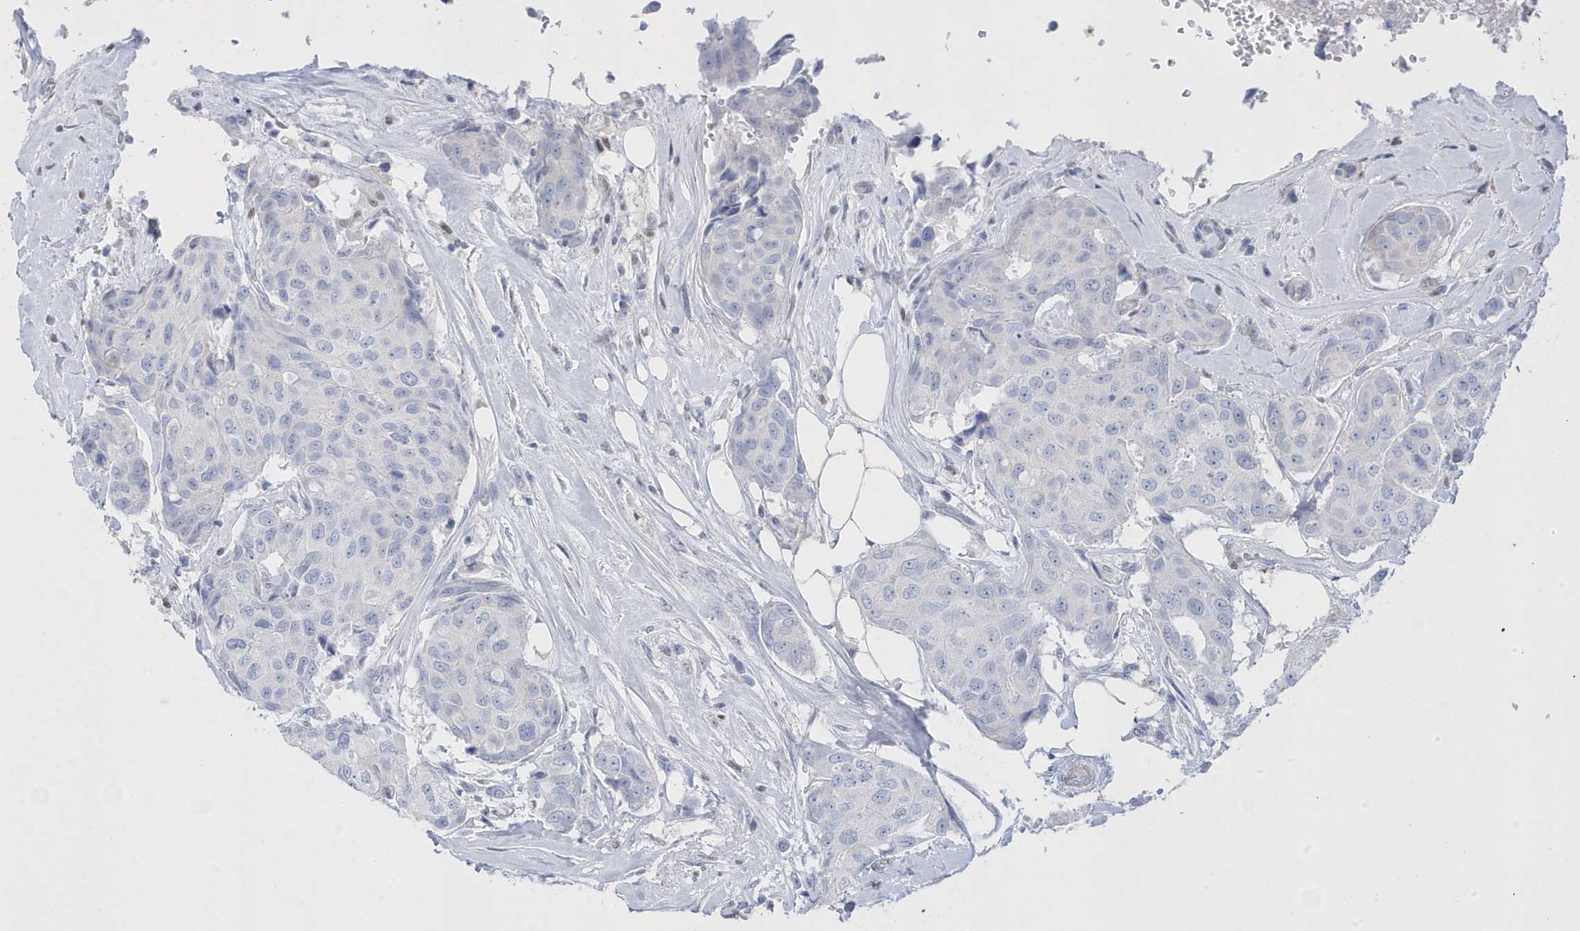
{"staining": {"intensity": "negative", "quantity": "none", "location": "none"}, "tissue": "breast cancer", "cell_type": "Tumor cells", "image_type": "cancer", "snomed": [{"axis": "morphology", "description": "Duct carcinoma"}, {"axis": "topography", "description": "Breast"}], "caption": "Protein analysis of intraductal carcinoma (breast) reveals no significant expression in tumor cells.", "gene": "GTPBP6", "patient": {"sex": "female", "age": 80}}